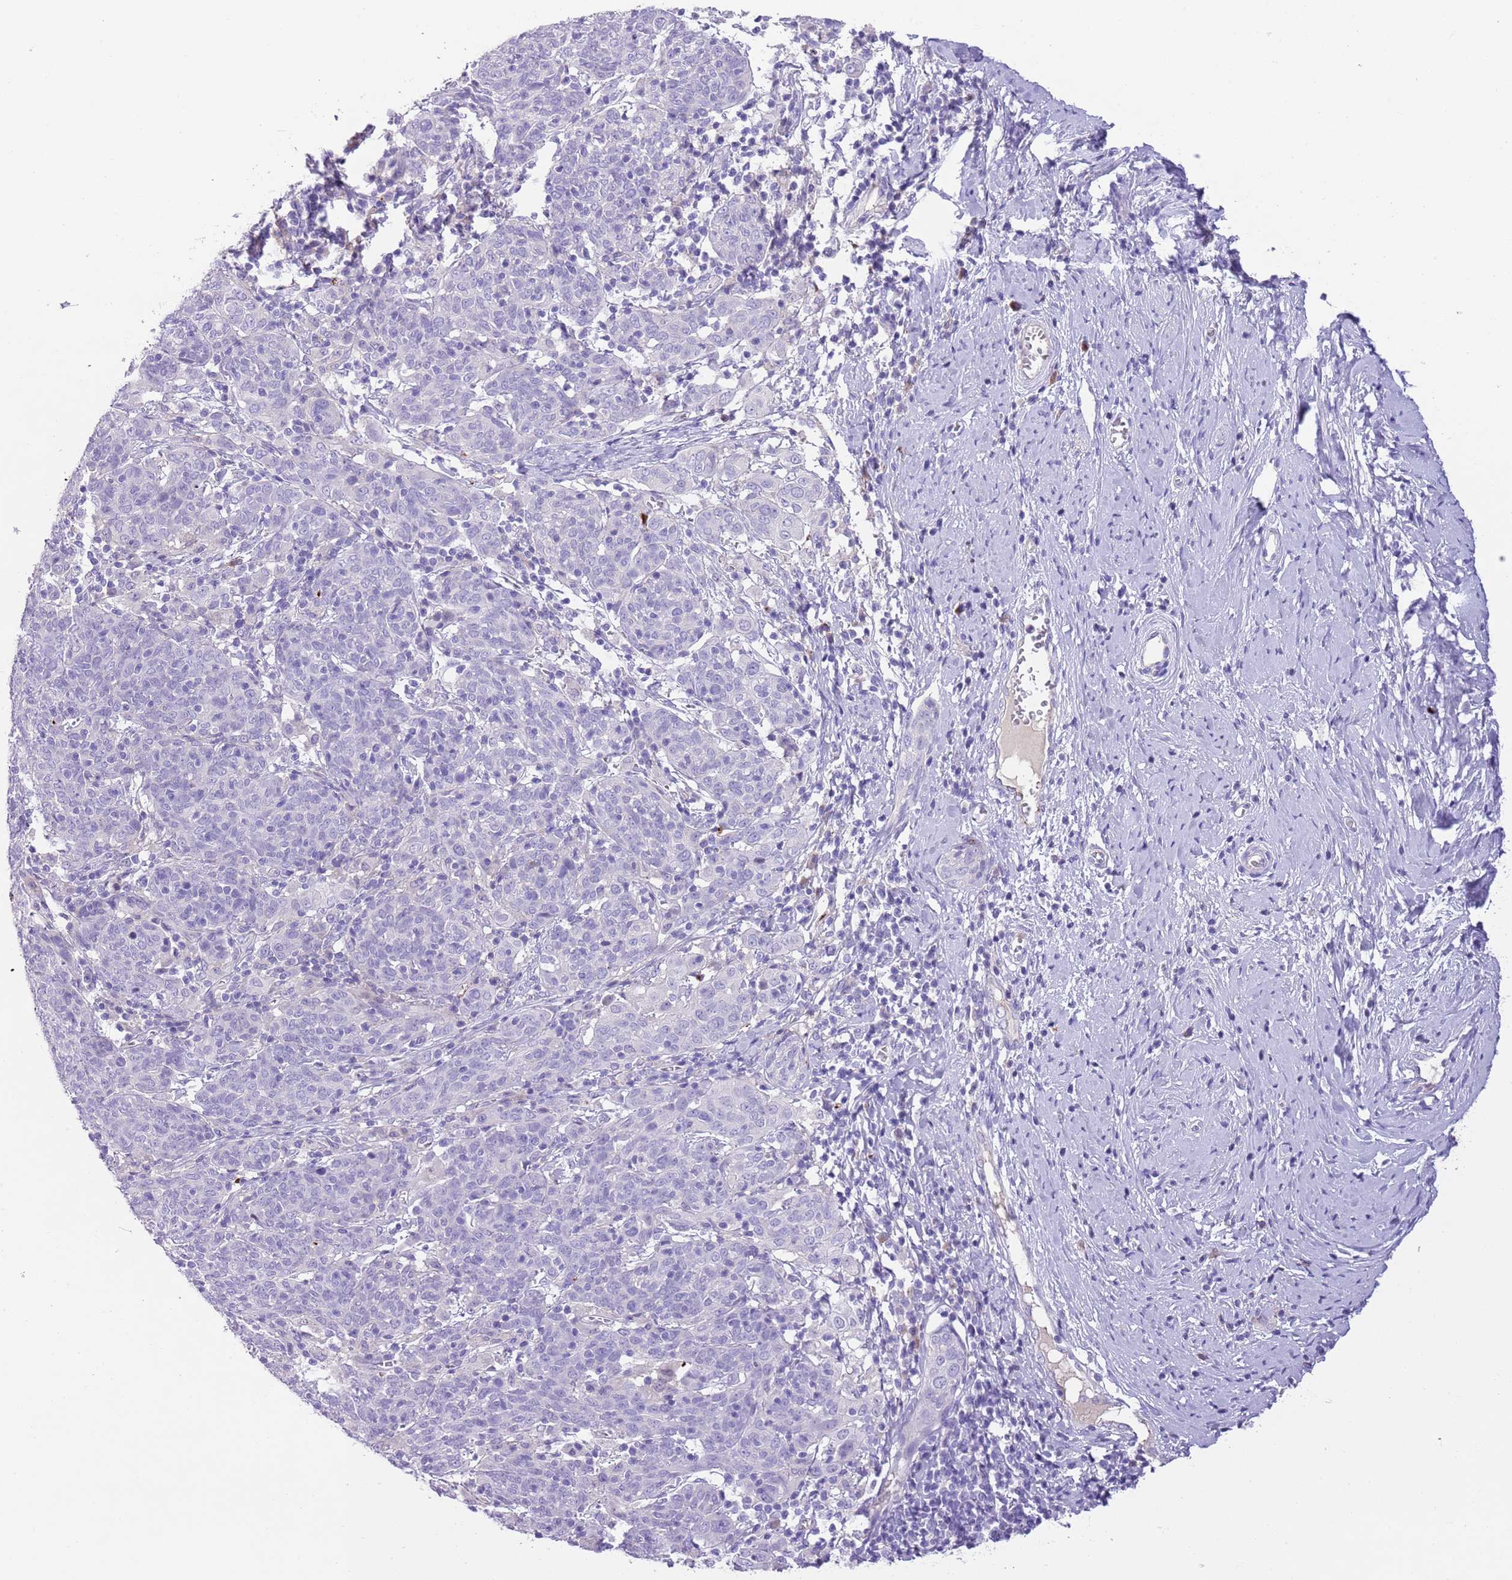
{"staining": {"intensity": "negative", "quantity": "none", "location": "none"}, "tissue": "cervical cancer", "cell_type": "Tumor cells", "image_type": "cancer", "snomed": [{"axis": "morphology", "description": "Squamous cell carcinoma, NOS"}, {"axis": "topography", "description": "Cervix"}], "caption": "Immunohistochemistry (IHC) histopathology image of neoplastic tissue: cervical cancer (squamous cell carcinoma) stained with DAB displays no significant protein expression in tumor cells. (Stains: DAB (3,3'-diaminobenzidine) IHC with hematoxylin counter stain, Microscopy: brightfield microscopy at high magnification).", "gene": "CLEC2A", "patient": {"sex": "female", "age": 67}}